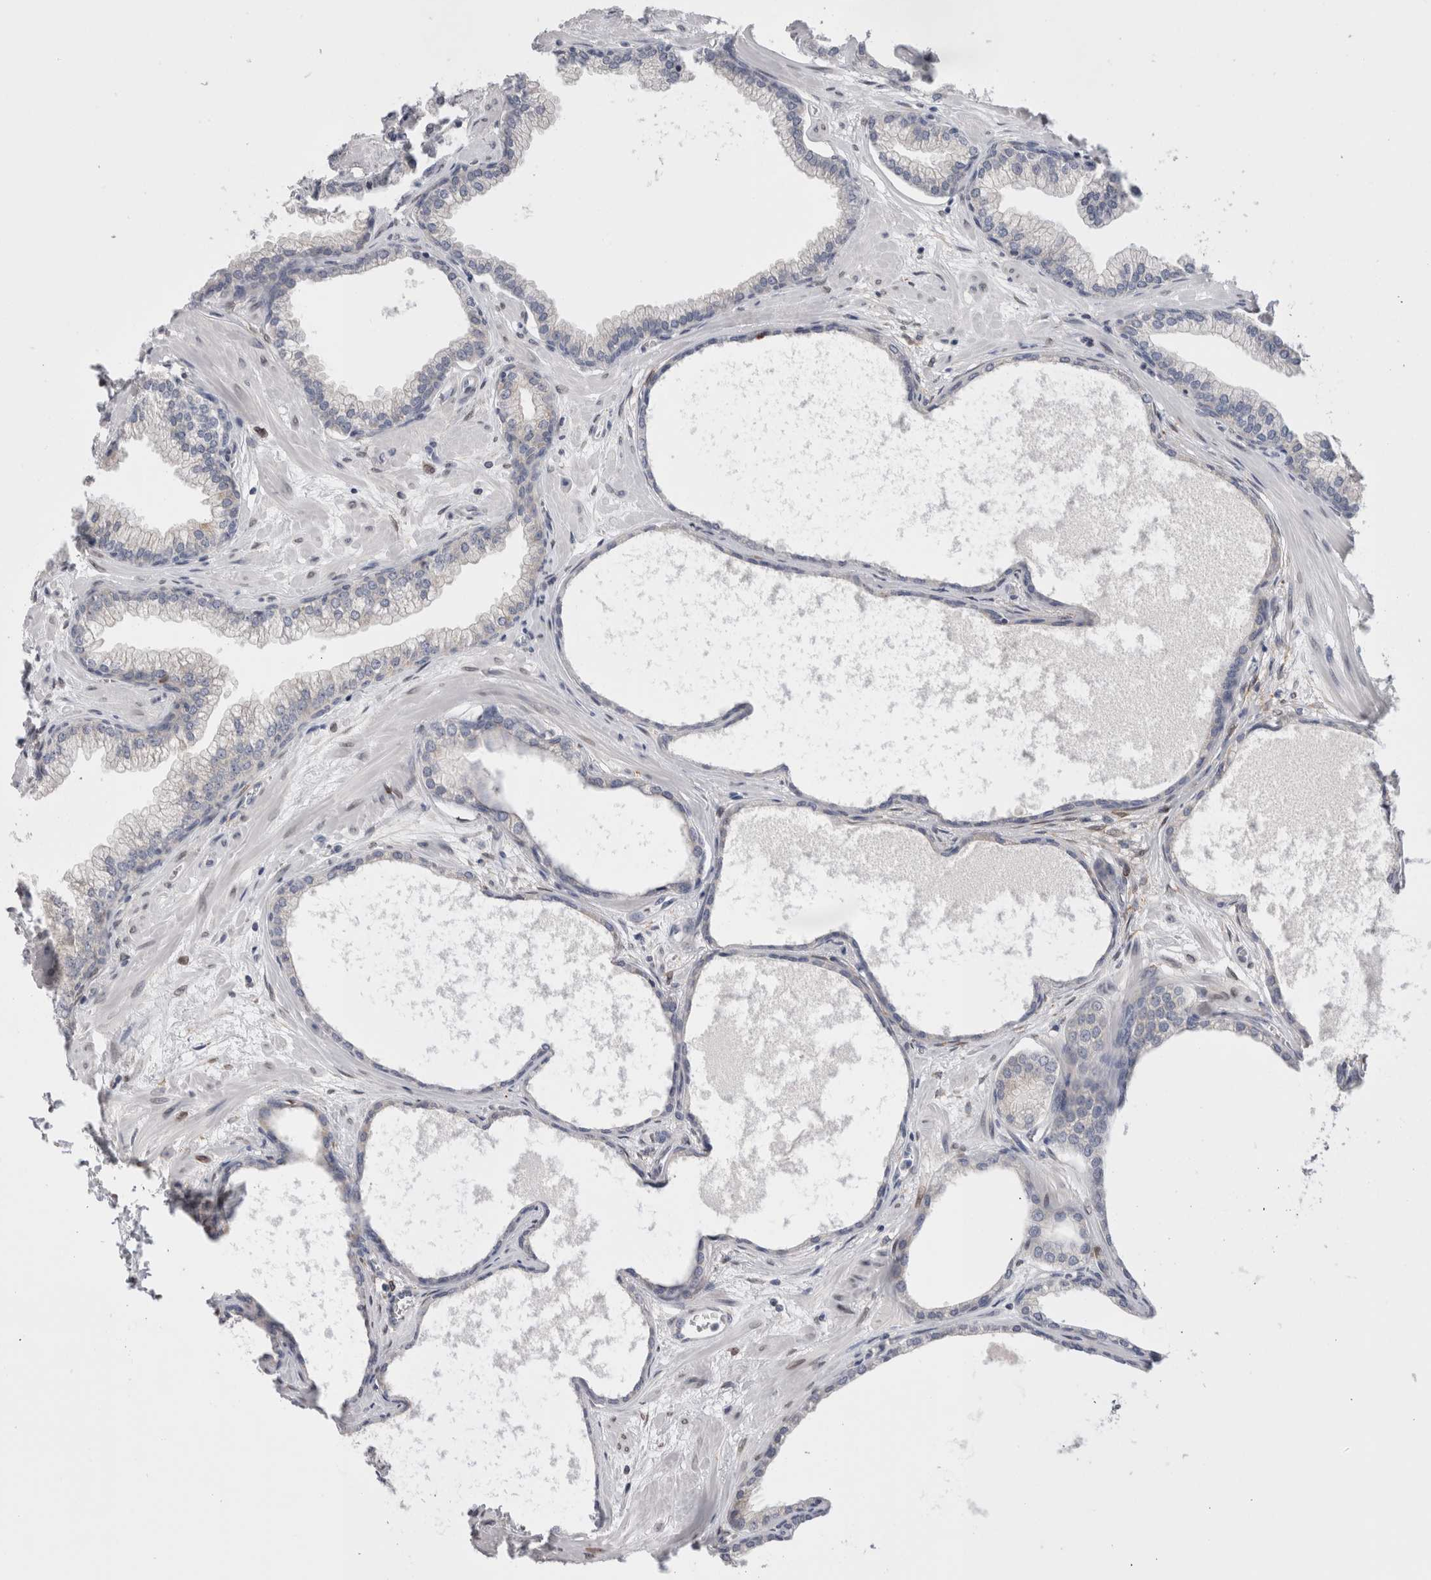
{"staining": {"intensity": "weak", "quantity": "<25%", "location": "cytoplasmic/membranous"}, "tissue": "prostate", "cell_type": "Glandular cells", "image_type": "normal", "snomed": [{"axis": "morphology", "description": "Normal tissue, NOS"}, {"axis": "morphology", "description": "Urothelial carcinoma, Low grade"}, {"axis": "topography", "description": "Urinary bladder"}, {"axis": "topography", "description": "Prostate"}], "caption": "High power microscopy photomicrograph of an IHC image of unremarkable prostate, revealing no significant staining in glandular cells.", "gene": "VCPIP1", "patient": {"sex": "male", "age": 60}}